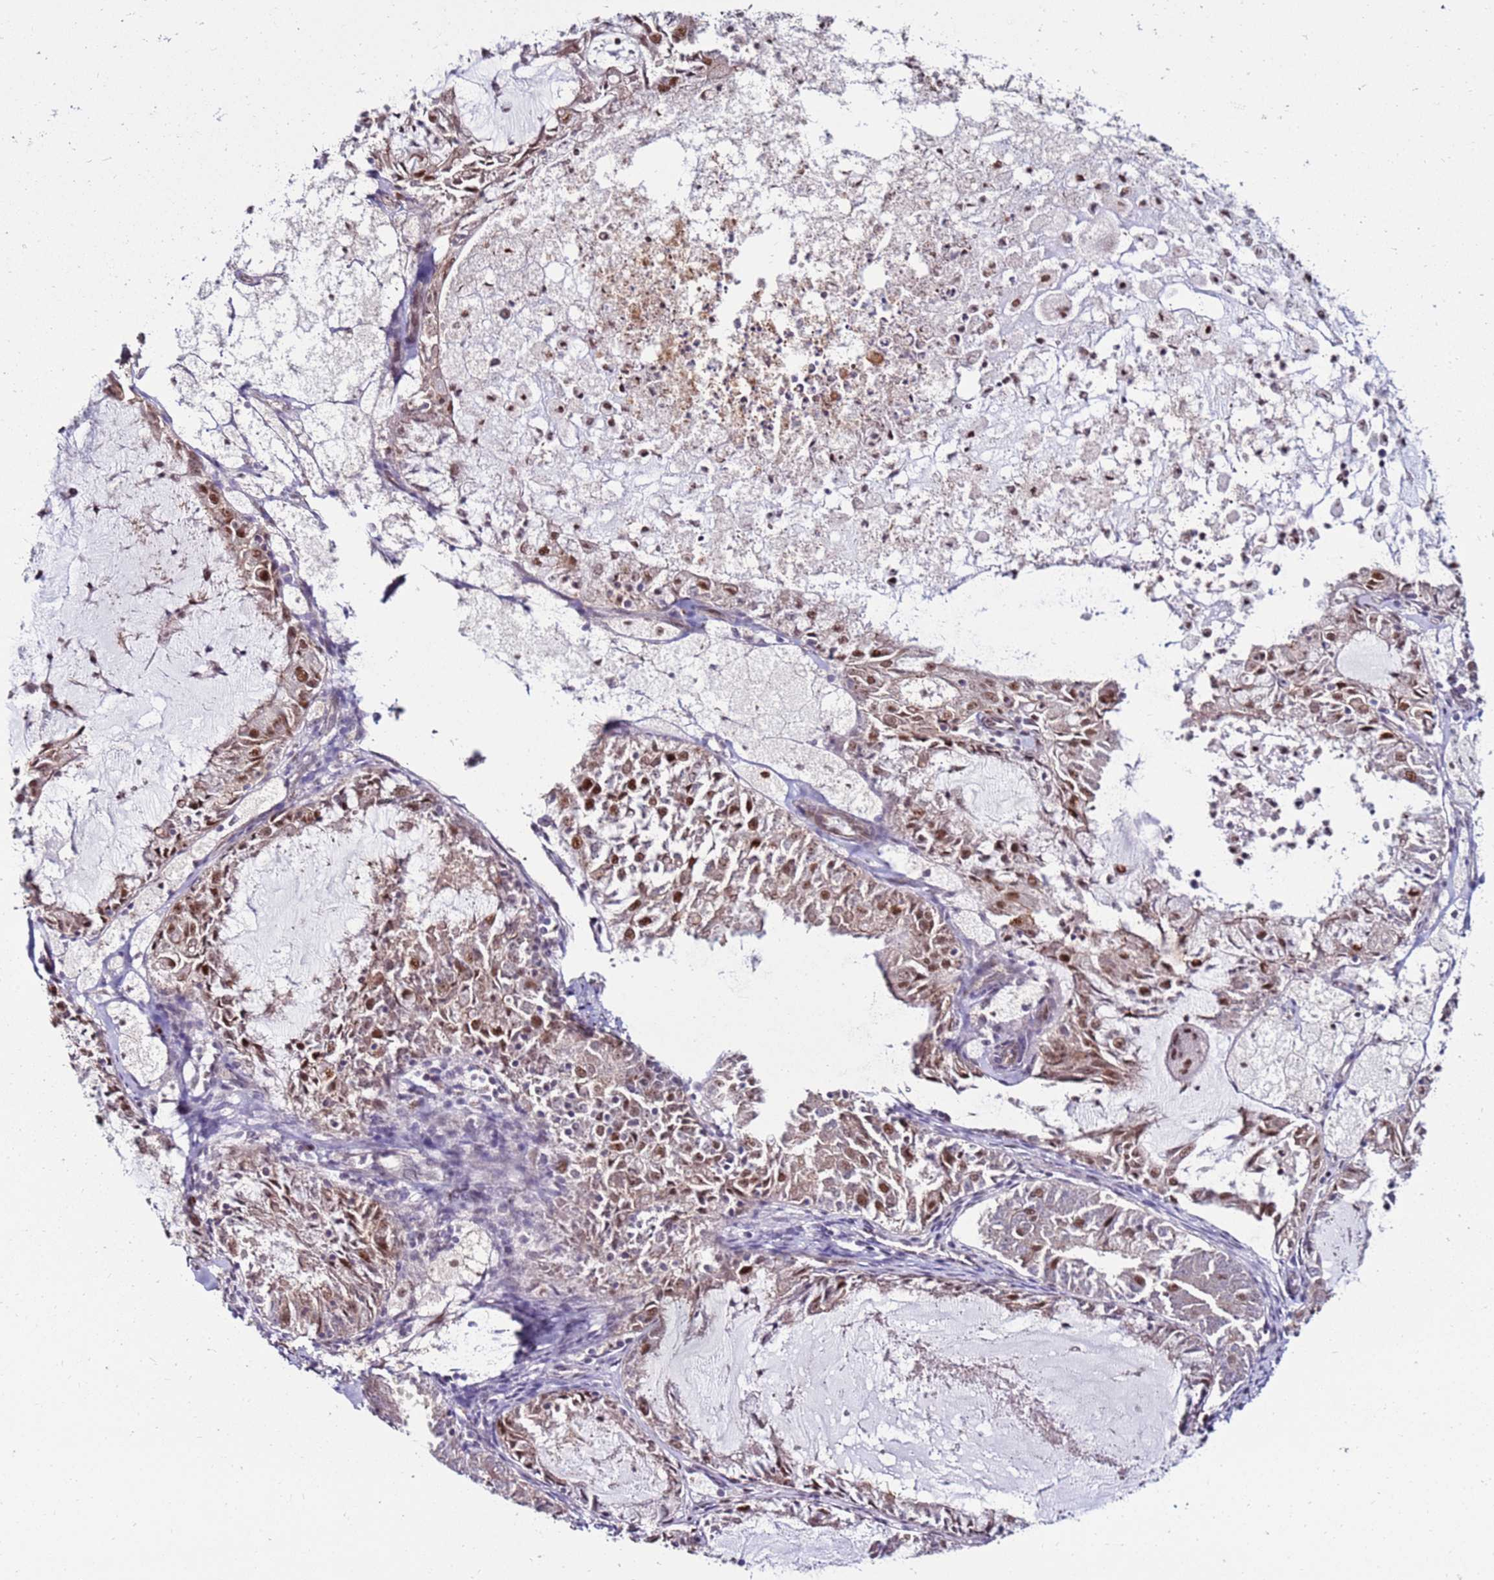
{"staining": {"intensity": "moderate", "quantity": "25%-75%", "location": "nuclear"}, "tissue": "endometrial cancer", "cell_type": "Tumor cells", "image_type": "cancer", "snomed": [{"axis": "morphology", "description": "Adenocarcinoma, NOS"}, {"axis": "topography", "description": "Endometrium"}], "caption": "Adenocarcinoma (endometrial) stained with DAB (3,3'-diaminobenzidine) immunohistochemistry (IHC) shows medium levels of moderate nuclear staining in about 25%-75% of tumor cells.", "gene": "KPNA4", "patient": {"sex": "female", "age": 57}}